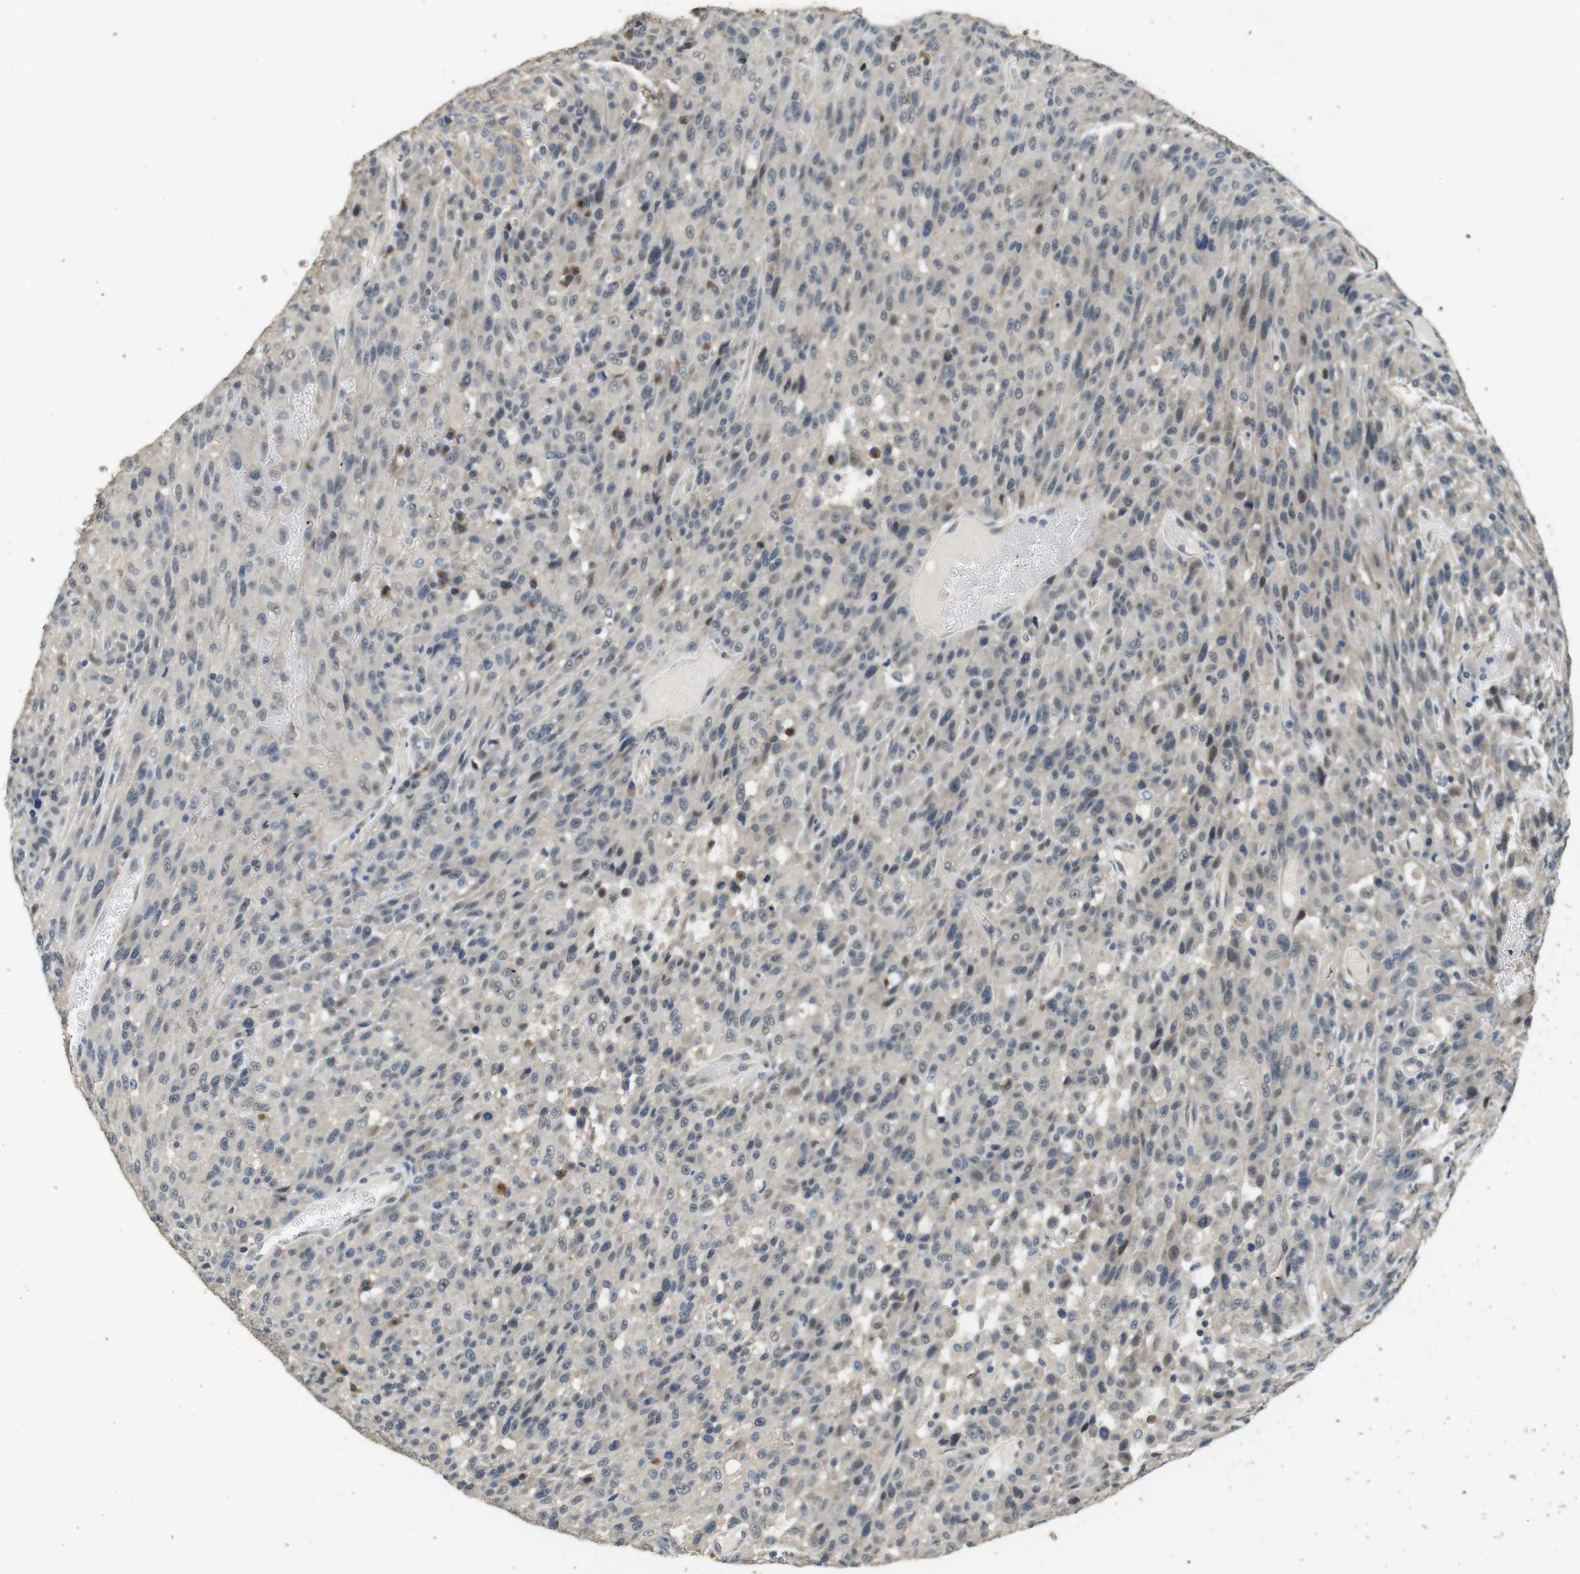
{"staining": {"intensity": "weak", "quantity": "<25%", "location": "nuclear"}, "tissue": "urothelial cancer", "cell_type": "Tumor cells", "image_type": "cancer", "snomed": [{"axis": "morphology", "description": "Urothelial carcinoma, High grade"}, {"axis": "topography", "description": "Urinary bladder"}], "caption": "Tumor cells are negative for brown protein staining in urothelial carcinoma (high-grade).", "gene": "CLDN7", "patient": {"sex": "male", "age": 66}}